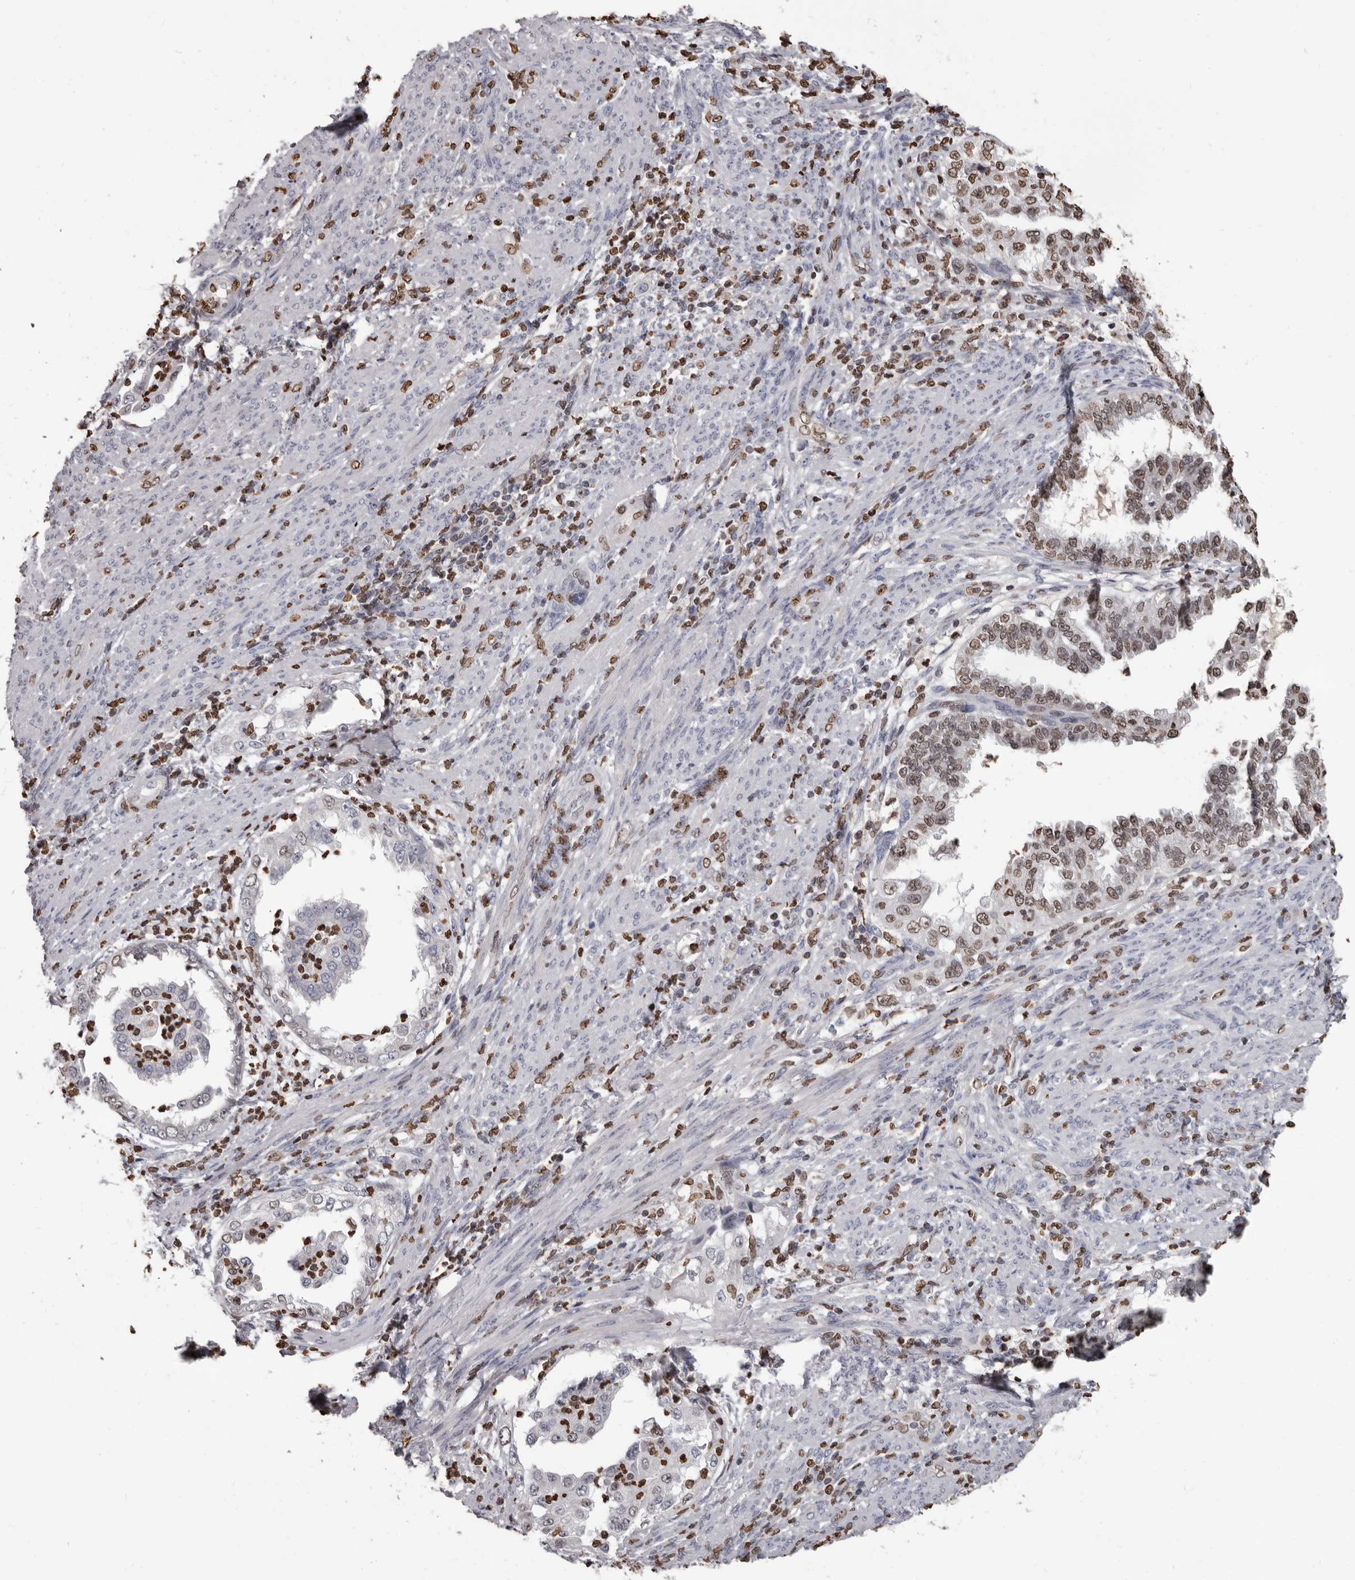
{"staining": {"intensity": "moderate", "quantity": "25%-75%", "location": "nuclear"}, "tissue": "endometrial cancer", "cell_type": "Tumor cells", "image_type": "cancer", "snomed": [{"axis": "morphology", "description": "Adenocarcinoma, NOS"}, {"axis": "topography", "description": "Endometrium"}], "caption": "The micrograph shows a brown stain indicating the presence of a protein in the nuclear of tumor cells in endometrial cancer (adenocarcinoma).", "gene": "AHR", "patient": {"sex": "female", "age": 85}}